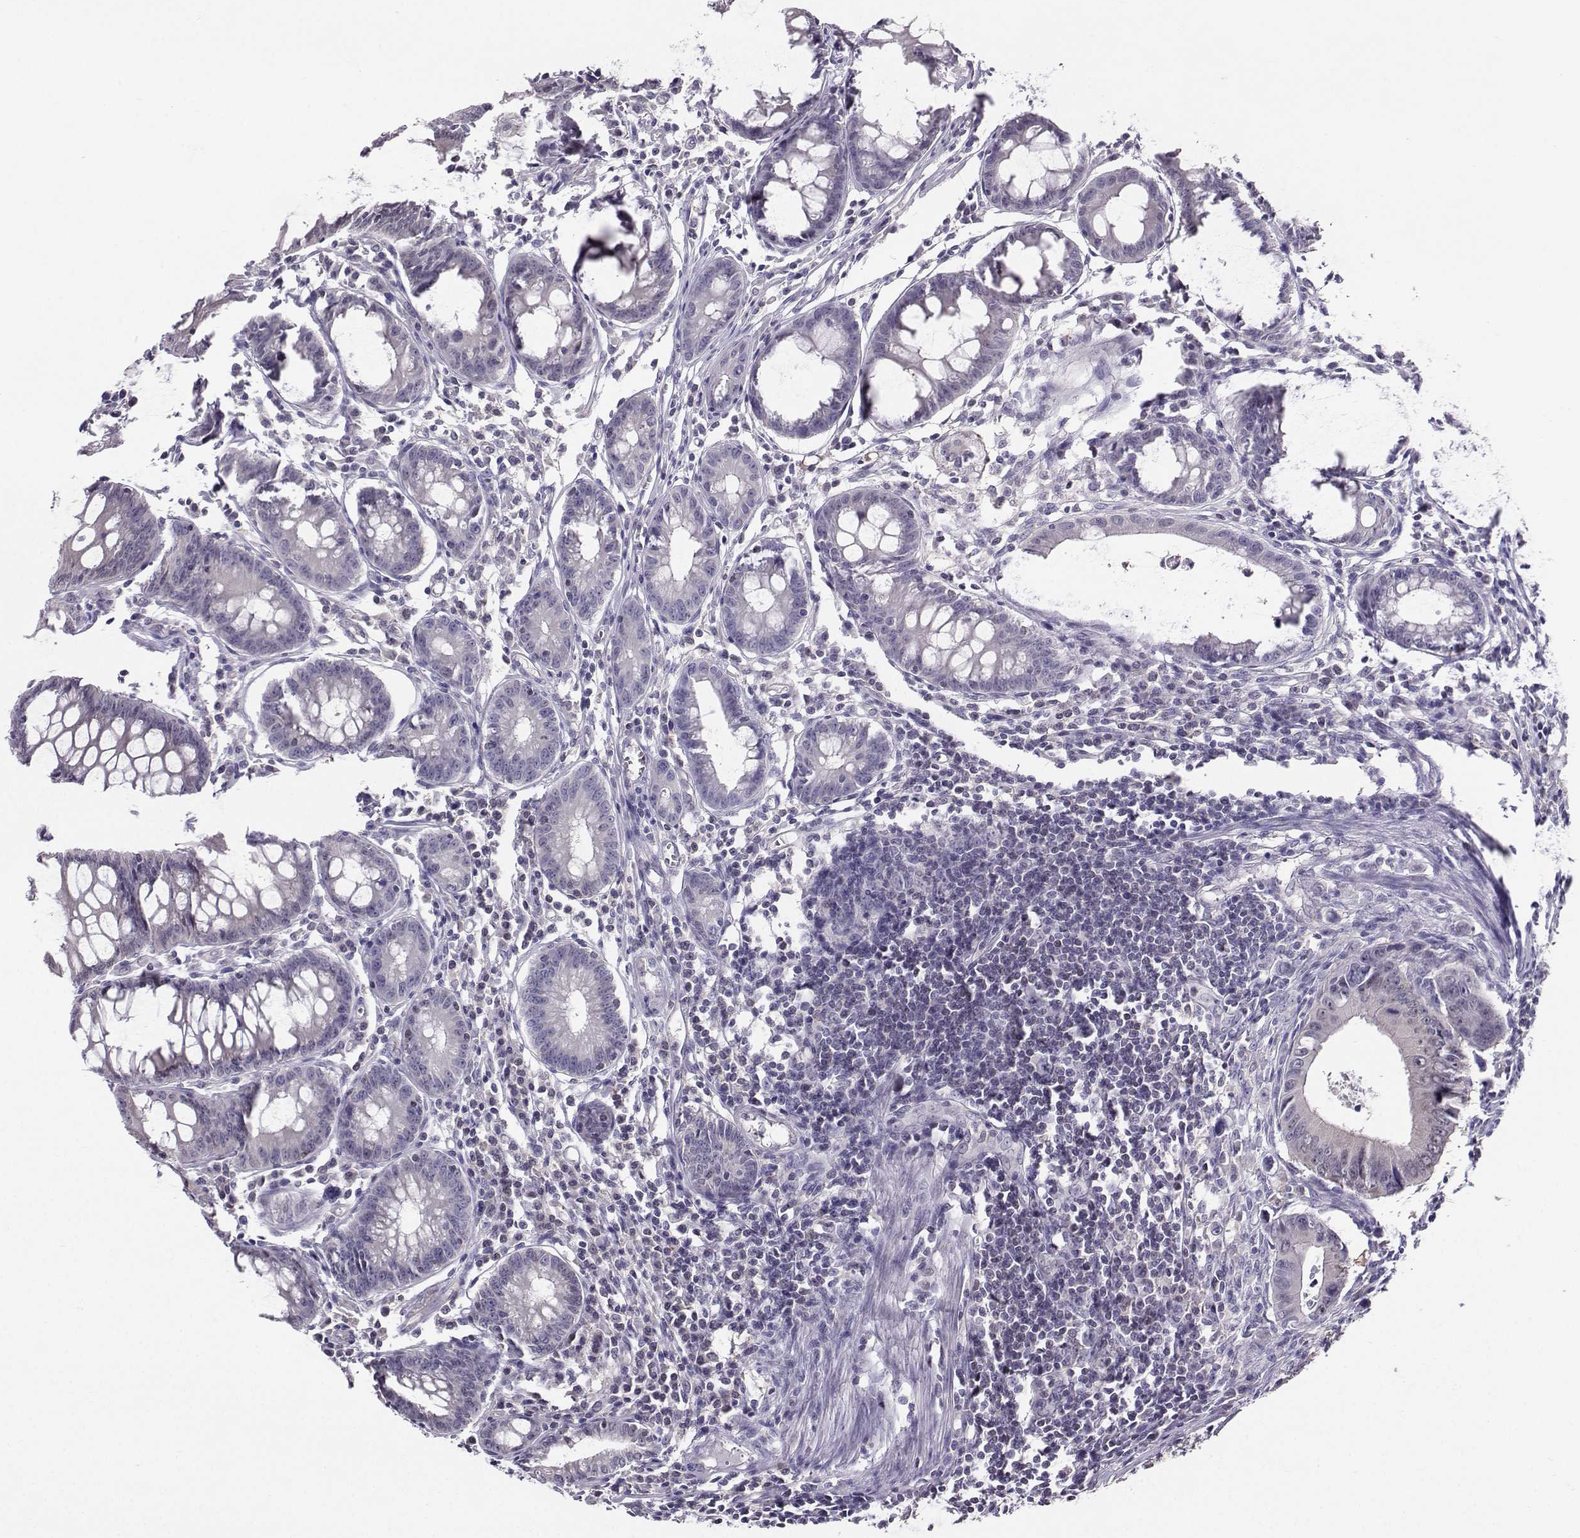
{"staining": {"intensity": "negative", "quantity": "none", "location": "none"}, "tissue": "colorectal cancer", "cell_type": "Tumor cells", "image_type": "cancer", "snomed": [{"axis": "morphology", "description": "Adenocarcinoma, NOS"}, {"axis": "topography", "description": "Colon"}], "caption": "IHC histopathology image of neoplastic tissue: colorectal adenocarcinoma stained with DAB (3,3'-diaminobenzidine) displays no significant protein expression in tumor cells.", "gene": "PGK1", "patient": {"sex": "female", "age": 87}}